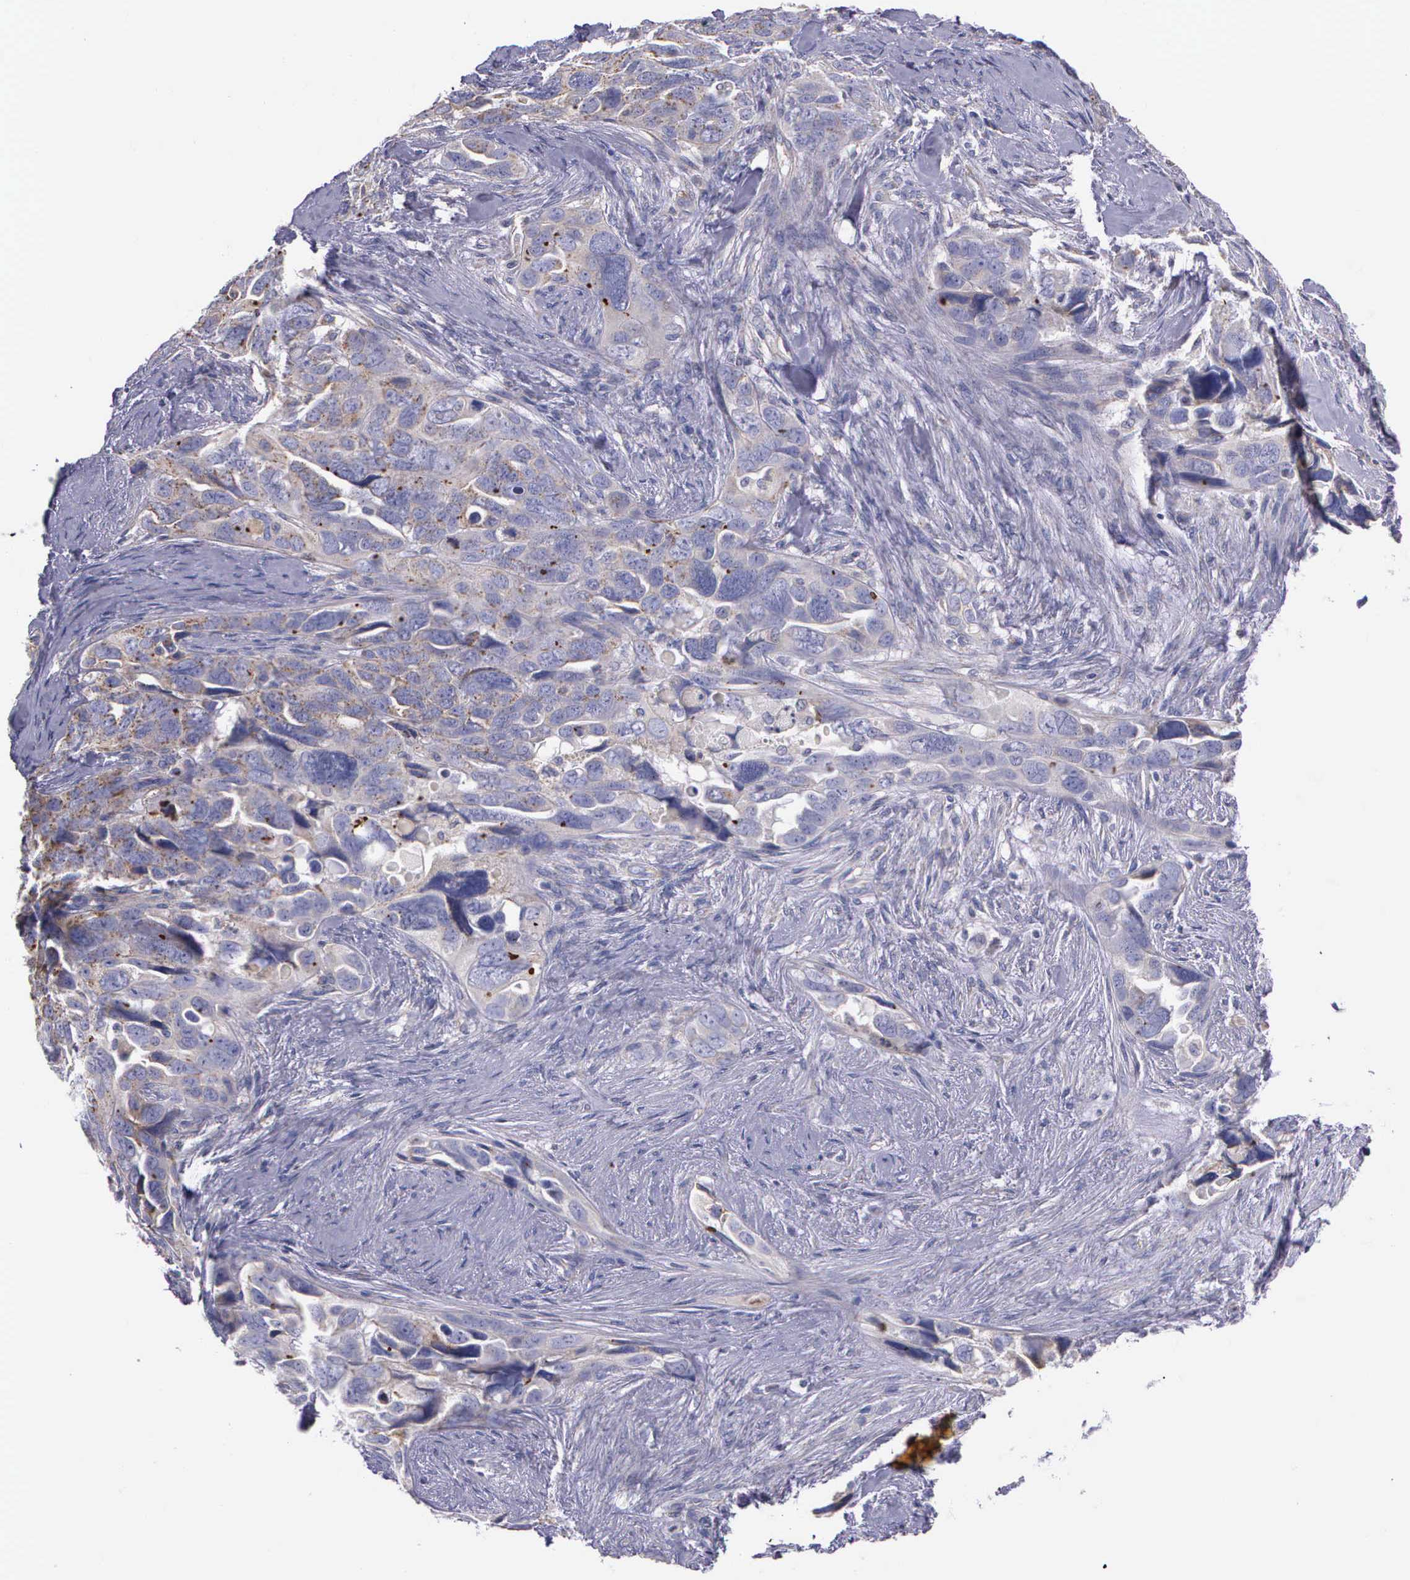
{"staining": {"intensity": "weak", "quantity": "25%-75%", "location": "cytoplasmic/membranous"}, "tissue": "ovarian cancer", "cell_type": "Tumor cells", "image_type": "cancer", "snomed": [{"axis": "morphology", "description": "Cystadenocarcinoma, serous, NOS"}, {"axis": "topography", "description": "Ovary"}], "caption": "Immunohistochemistry image of neoplastic tissue: human serous cystadenocarcinoma (ovarian) stained using immunohistochemistry (IHC) reveals low levels of weak protein expression localized specifically in the cytoplasmic/membranous of tumor cells, appearing as a cytoplasmic/membranous brown color.", "gene": "MIA2", "patient": {"sex": "female", "age": 63}}